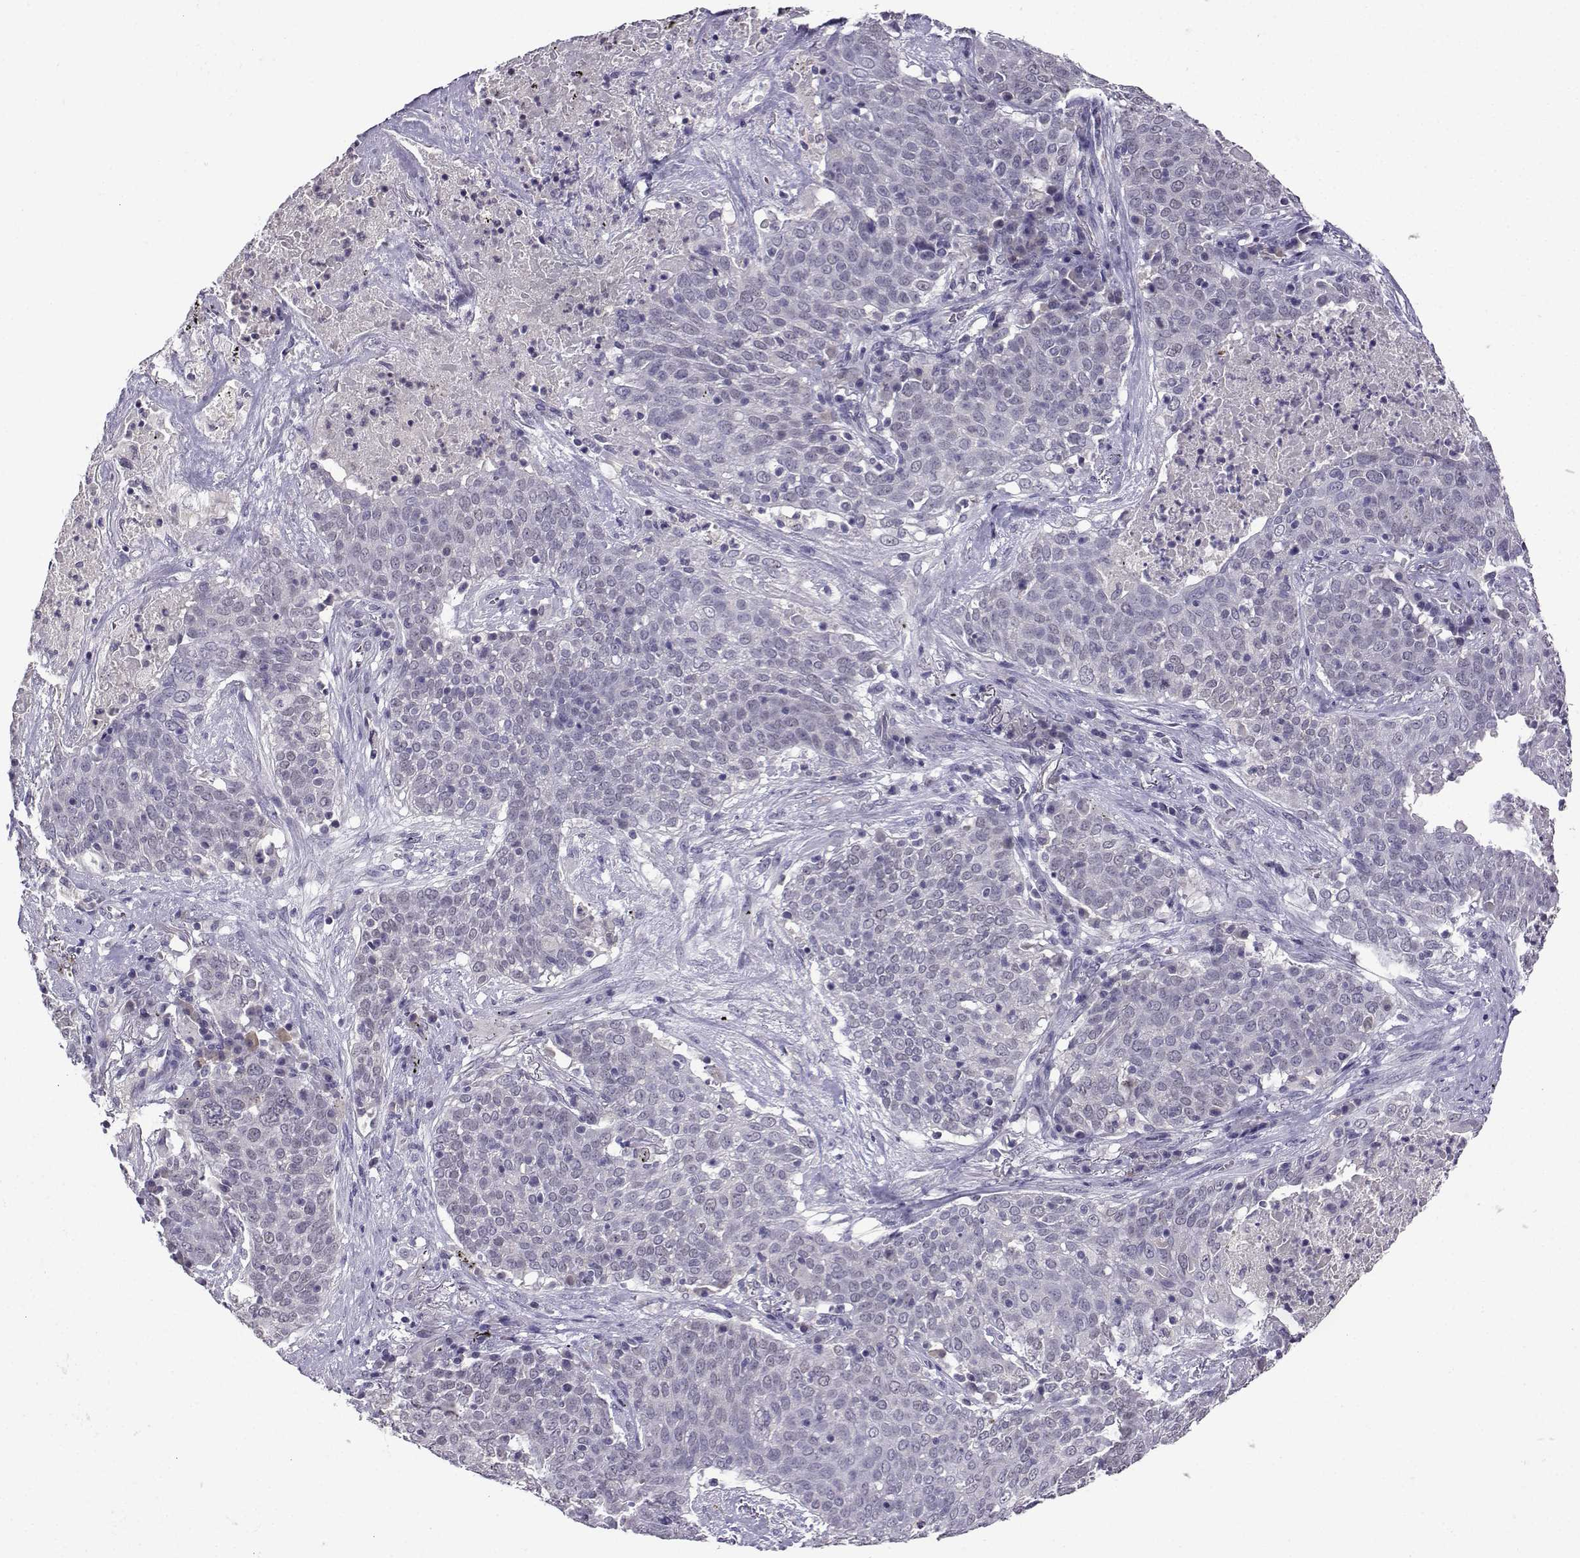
{"staining": {"intensity": "negative", "quantity": "none", "location": "none"}, "tissue": "lung cancer", "cell_type": "Tumor cells", "image_type": "cancer", "snomed": [{"axis": "morphology", "description": "Squamous cell carcinoma, NOS"}, {"axis": "topography", "description": "Lung"}], "caption": "Immunohistochemistry (IHC) image of neoplastic tissue: human lung squamous cell carcinoma stained with DAB (3,3'-diaminobenzidine) exhibits no significant protein expression in tumor cells. Brightfield microscopy of IHC stained with DAB (3,3'-diaminobenzidine) (brown) and hematoxylin (blue), captured at high magnification.", "gene": "LRFN2", "patient": {"sex": "male", "age": 82}}